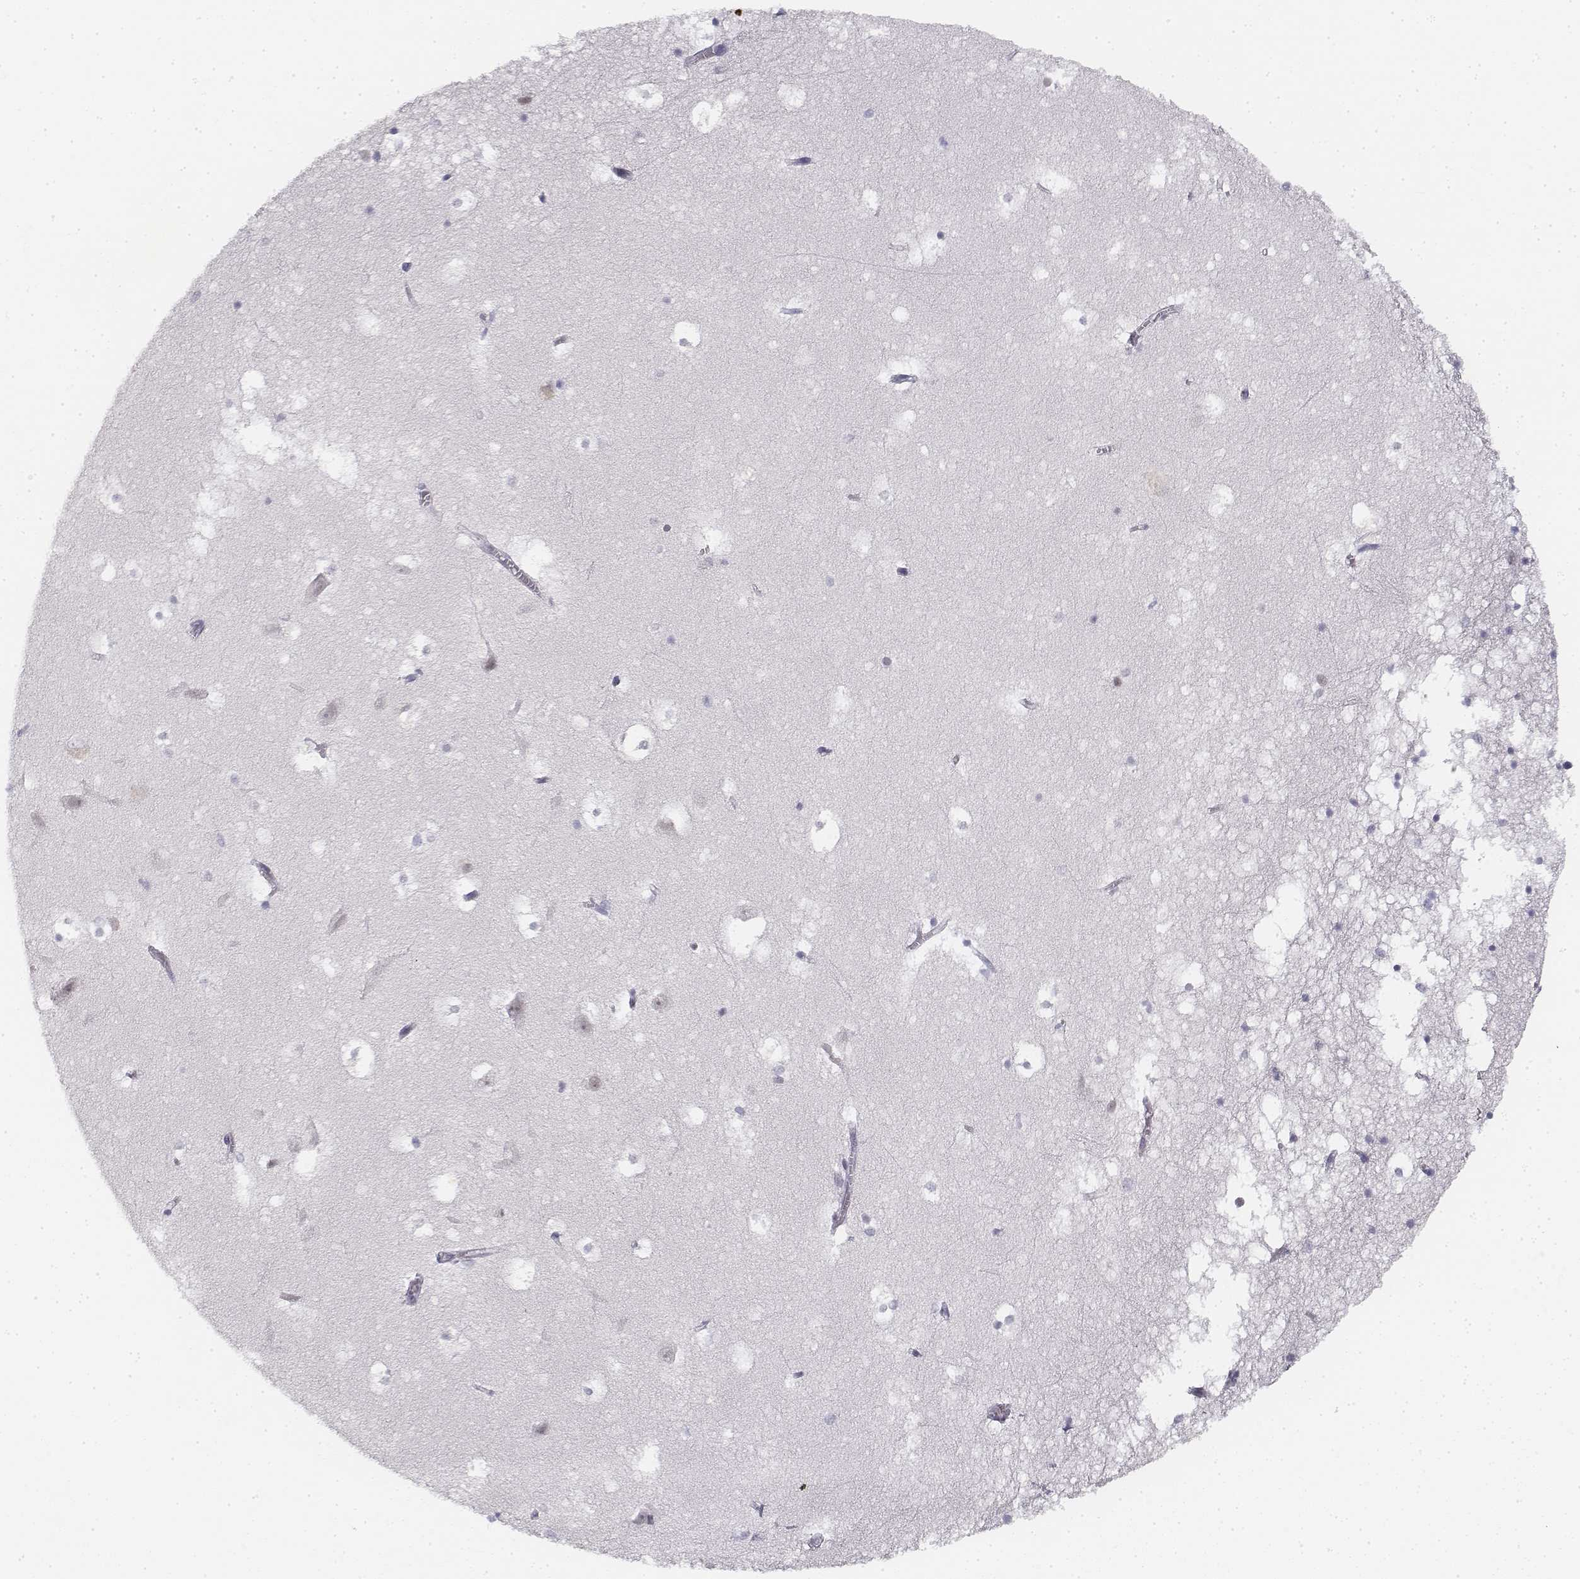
{"staining": {"intensity": "negative", "quantity": "none", "location": "none"}, "tissue": "hippocampus", "cell_type": "Glial cells", "image_type": "normal", "snomed": [{"axis": "morphology", "description": "Normal tissue, NOS"}, {"axis": "topography", "description": "Hippocampus"}], "caption": "The image reveals no significant staining in glial cells of hippocampus.", "gene": "KRTAP2", "patient": {"sex": "male", "age": 58}}